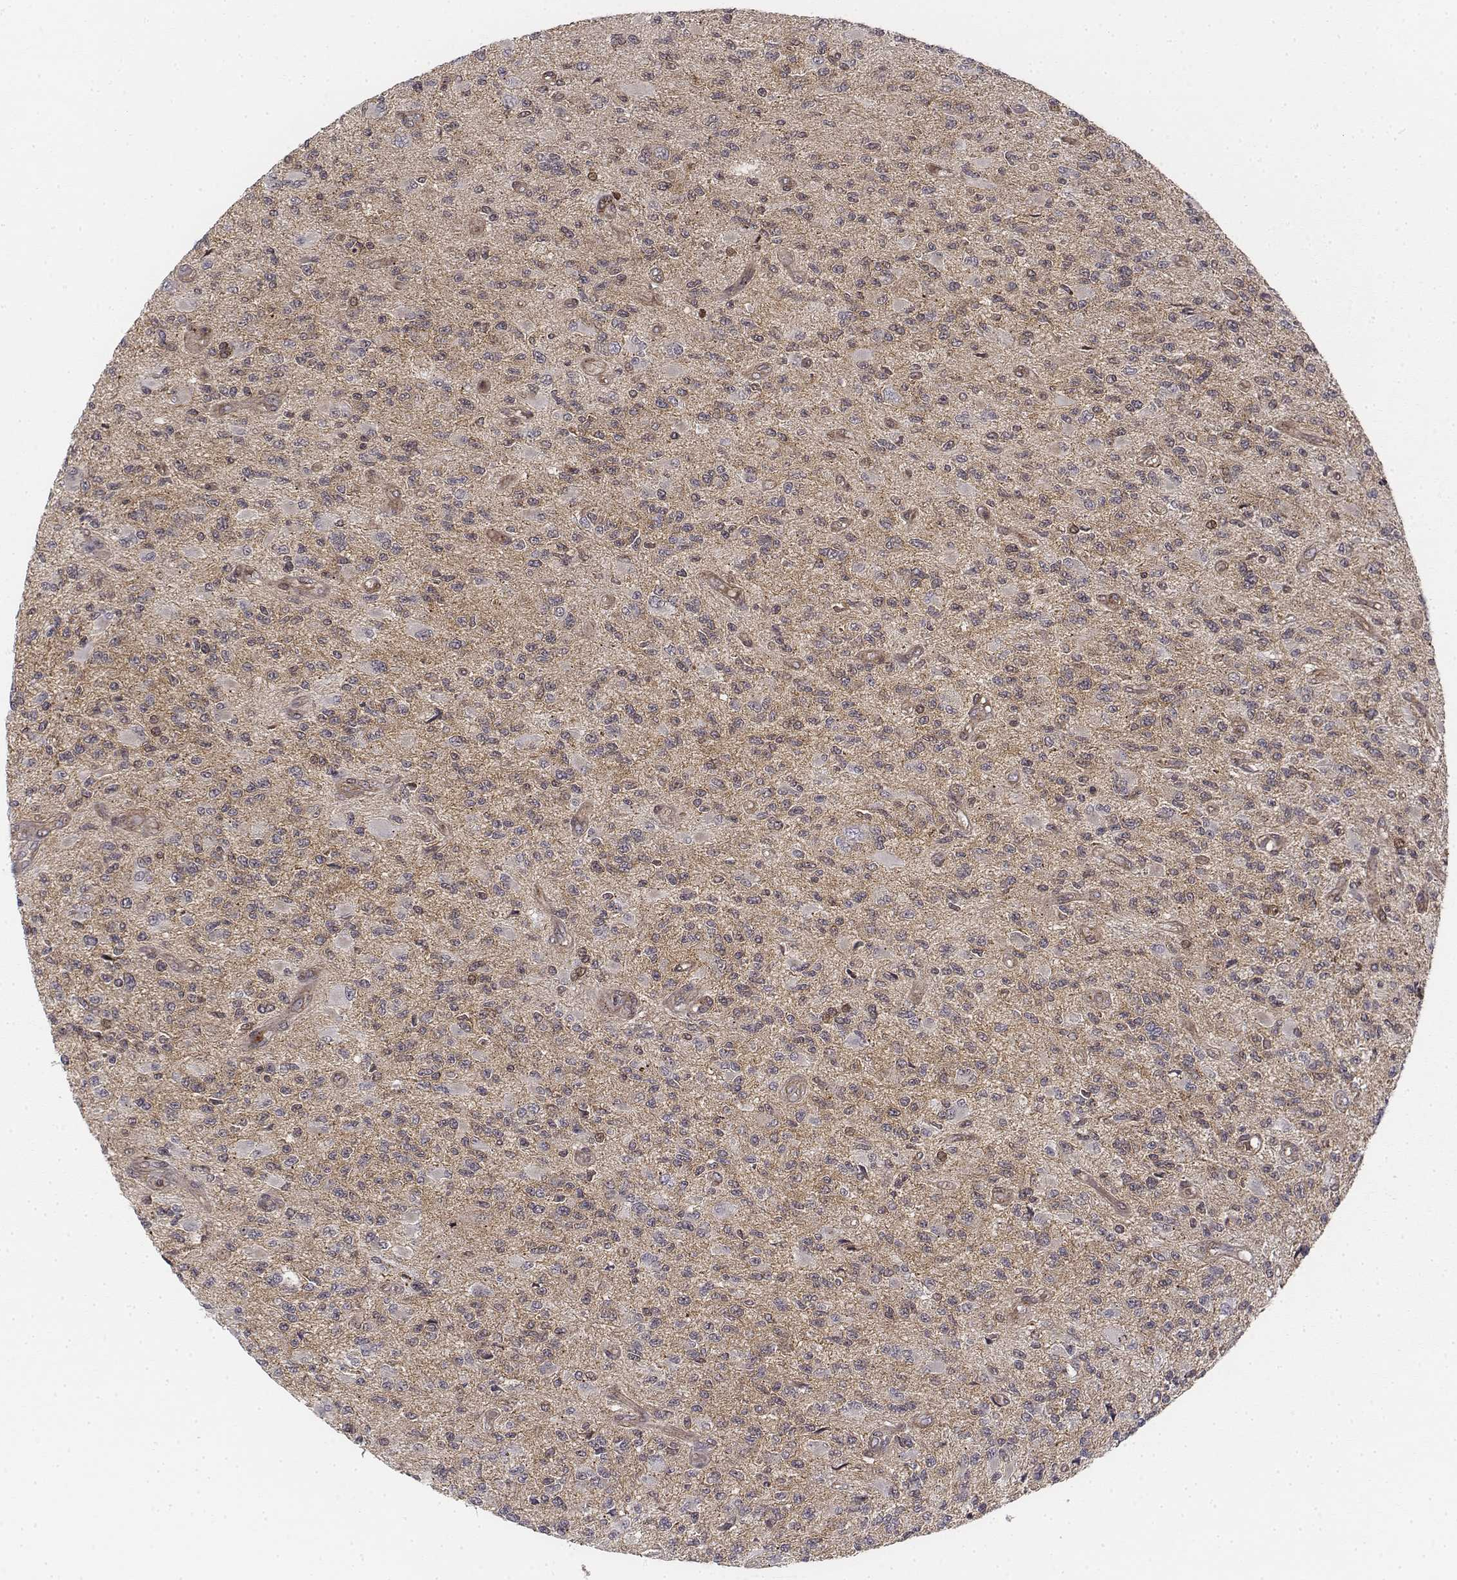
{"staining": {"intensity": "weak", "quantity": "25%-75%", "location": "cytoplasmic/membranous"}, "tissue": "glioma", "cell_type": "Tumor cells", "image_type": "cancer", "snomed": [{"axis": "morphology", "description": "Glioma, malignant, High grade"}, {"axis": "topography", "description": "Brain"}], "caption": "Tumor cells demonstrate low levels of weak cytoplasmic/membranous positivity in approximately 25%-75% of cells in human glioma.", "gene": "ZFYVE19", "patient": {"sex": "female", "age": 63}}